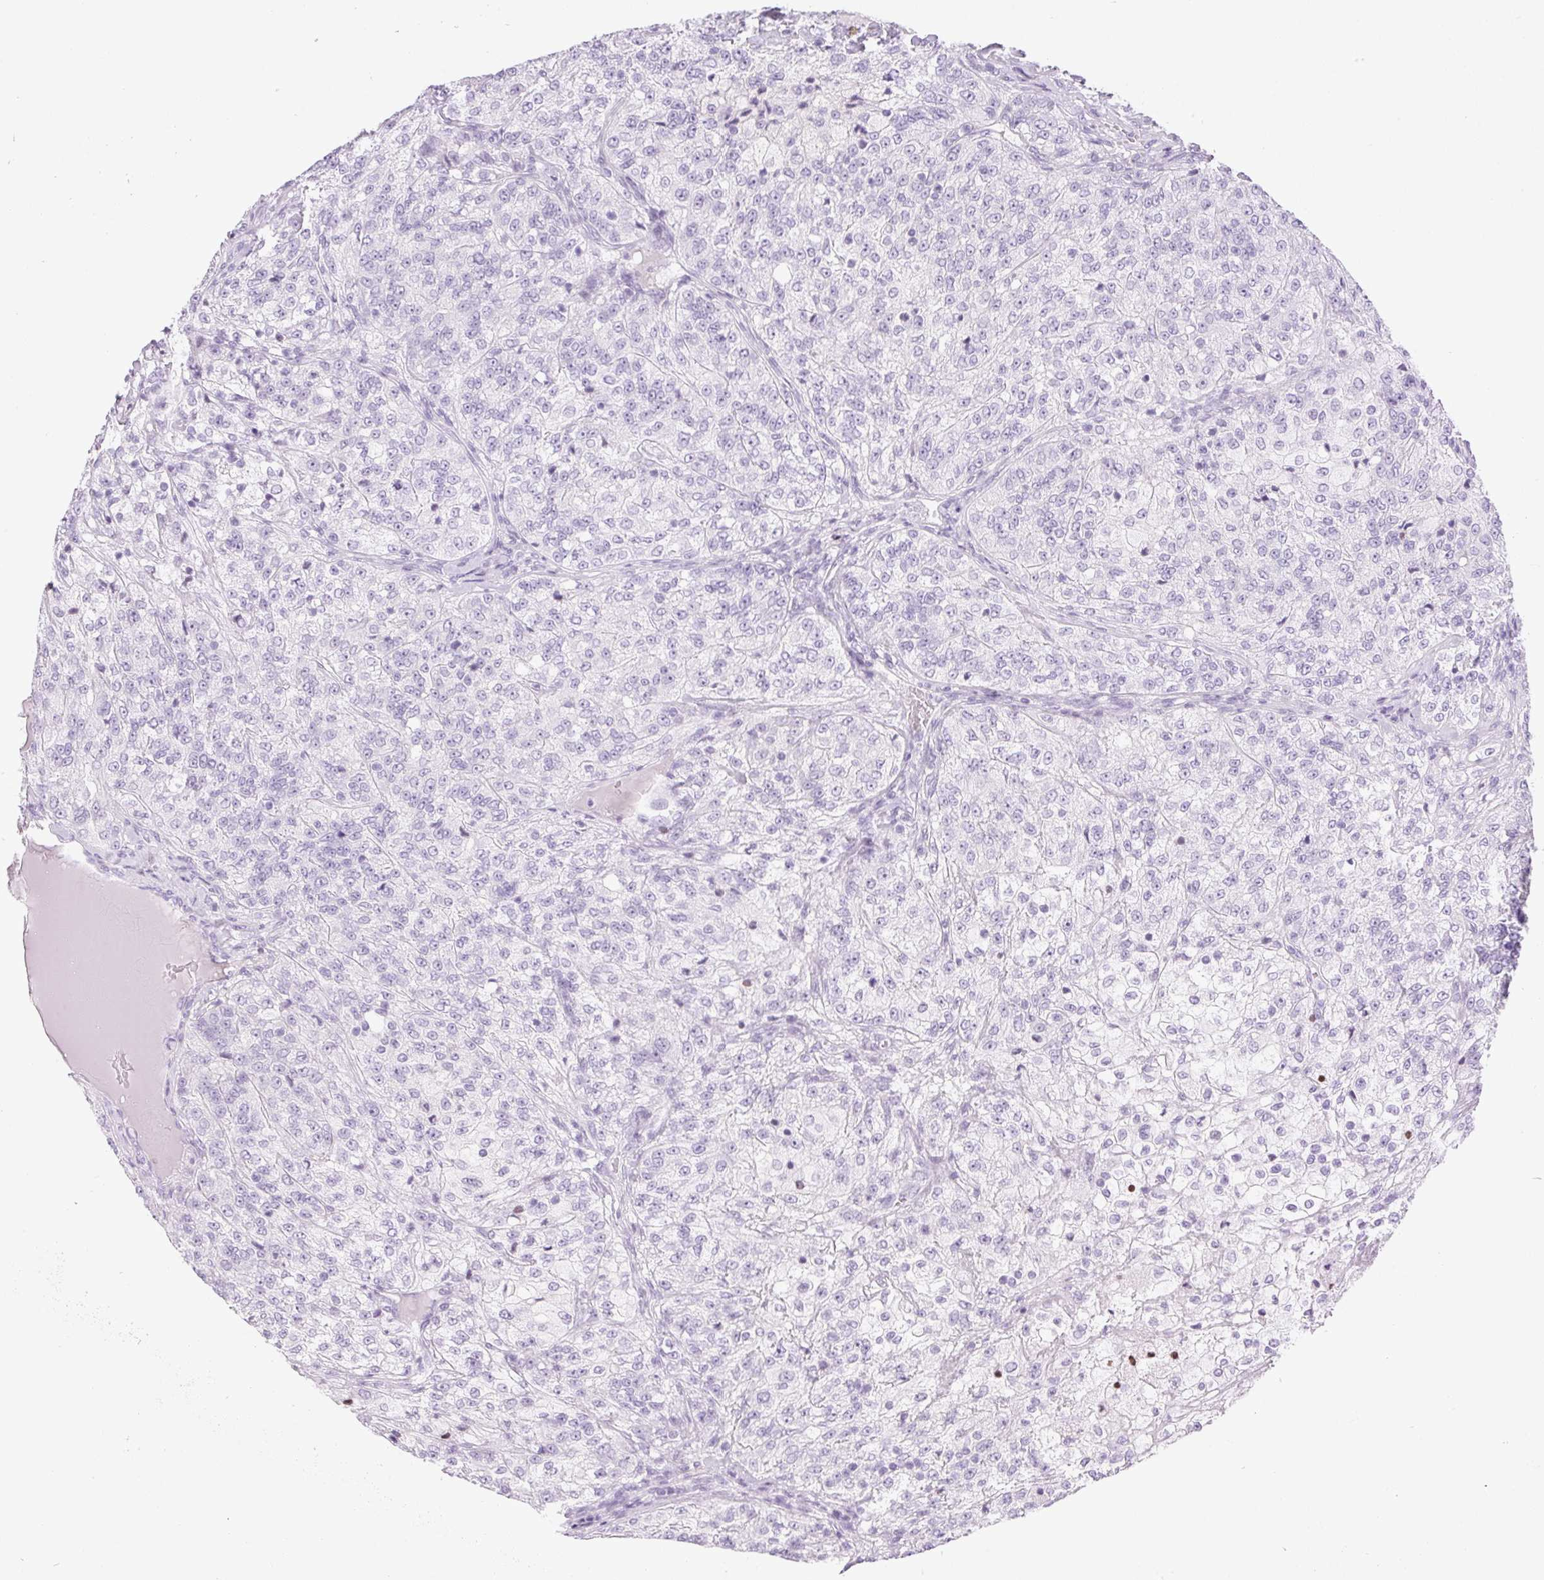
{"staining": {"intensity": "negative", "quantity": "none", "location": "none"}, "tissue": "renal cancer", "cell_type": "Tumor cells", "image_type": "cancer", "snomed": [{"axis": "morphology", "description": "Adenocarcinoma, NOS"}, {"axis": "topography", "description": "Kidney"}], "caption": "Immunohistochemical staining of human renal adenocarcinoma shows no significant expression in tumor cells. (DAB immunohistochemistry, high magnification).", "gene": "SP140L", "patient": {"sex": "female", "age": 63}}